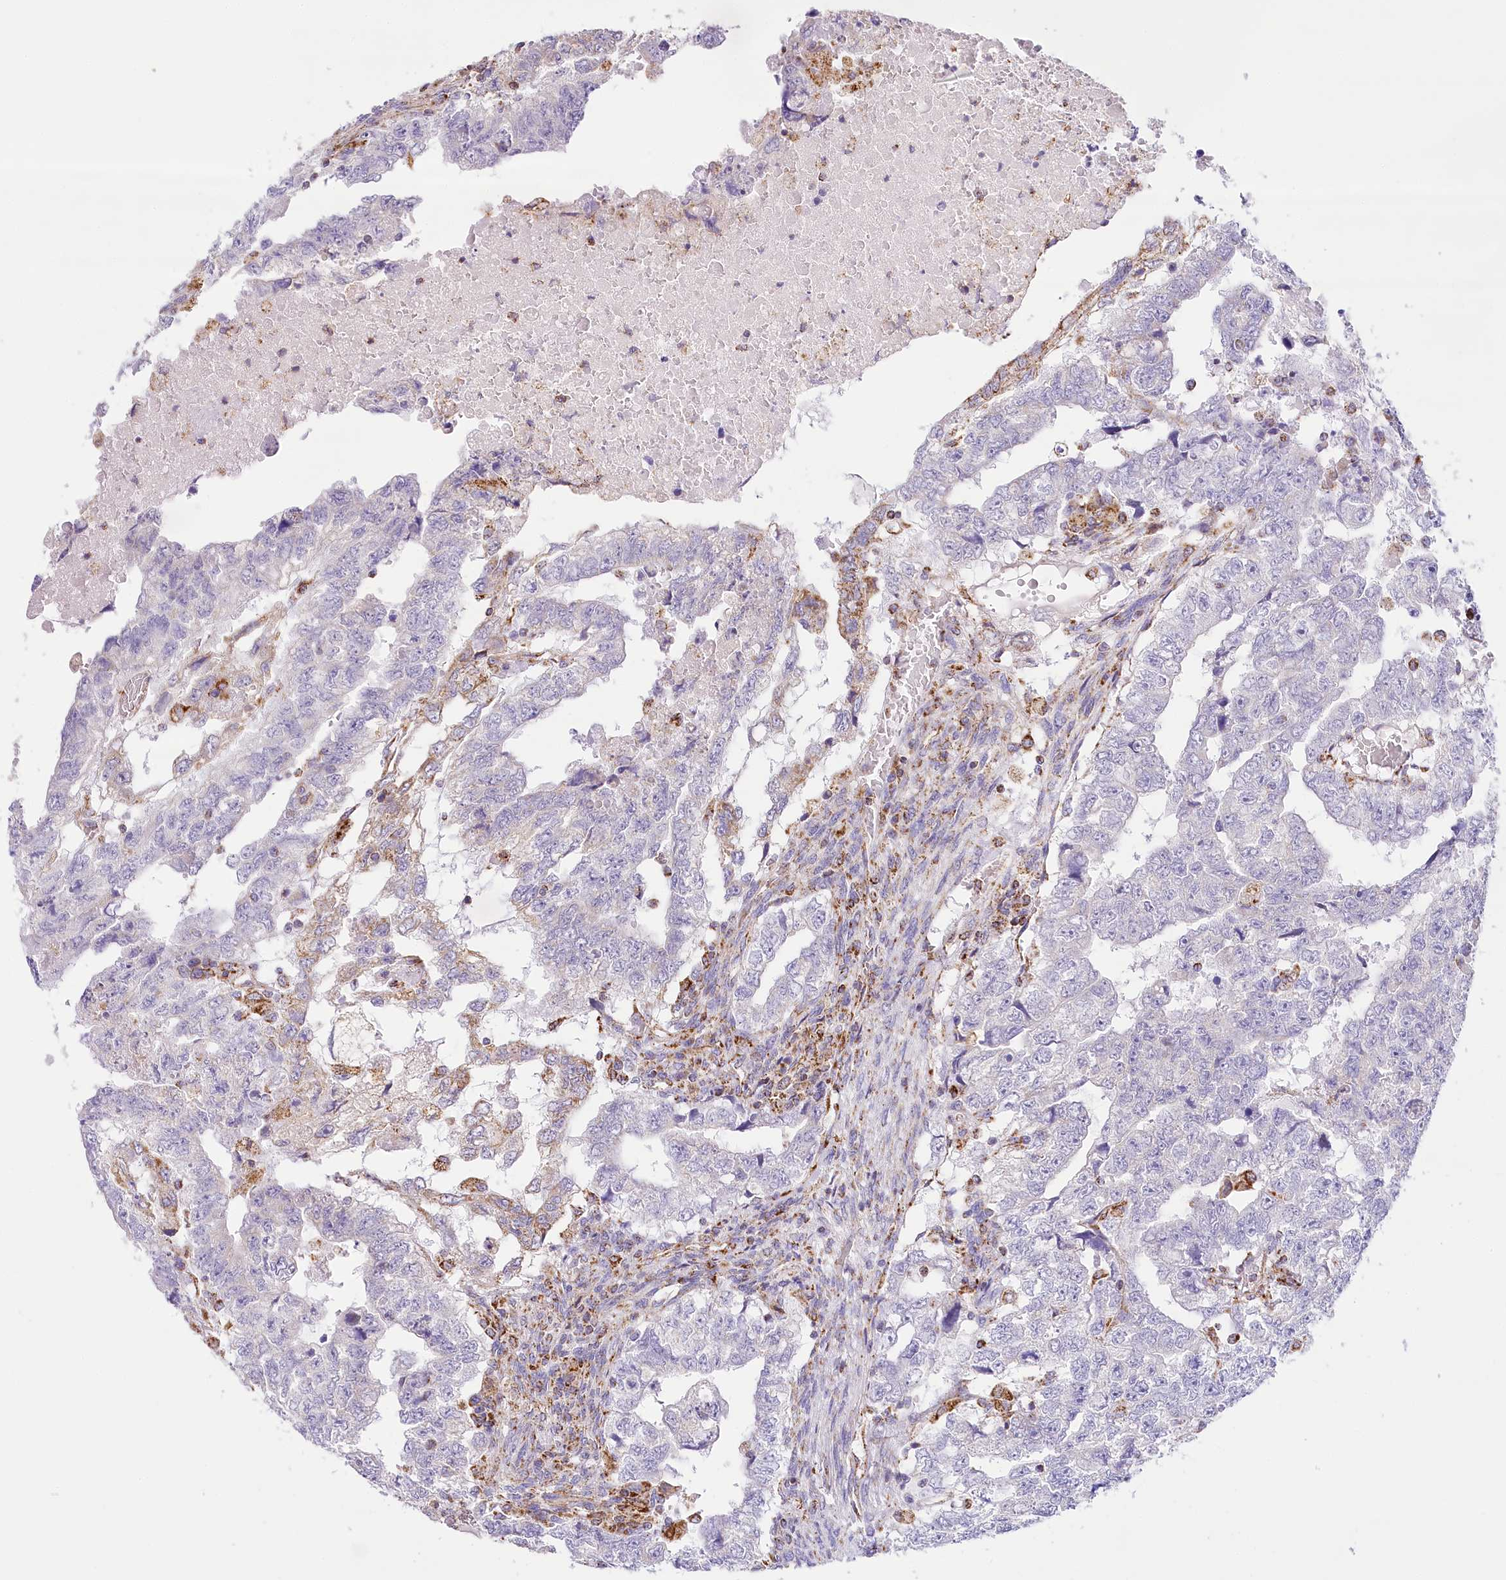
{"staining": {"intensity": "negative", "quantity": "none", "location": "none"}, "tissue": "testis cancer", "cell_type": "Tumor cells", "image_type": "cancer", "snomed": [{"axis": "morphology", "description": "Carcinoma, Embryonal, NOS"}, {"axis": "topography", "description": "Testis"}], "caption": "The micrograph shows no significant positivity in tumor cells of testis cancer.", "gene": "LSS", "patient": {"sex": "male", "age": 36}}